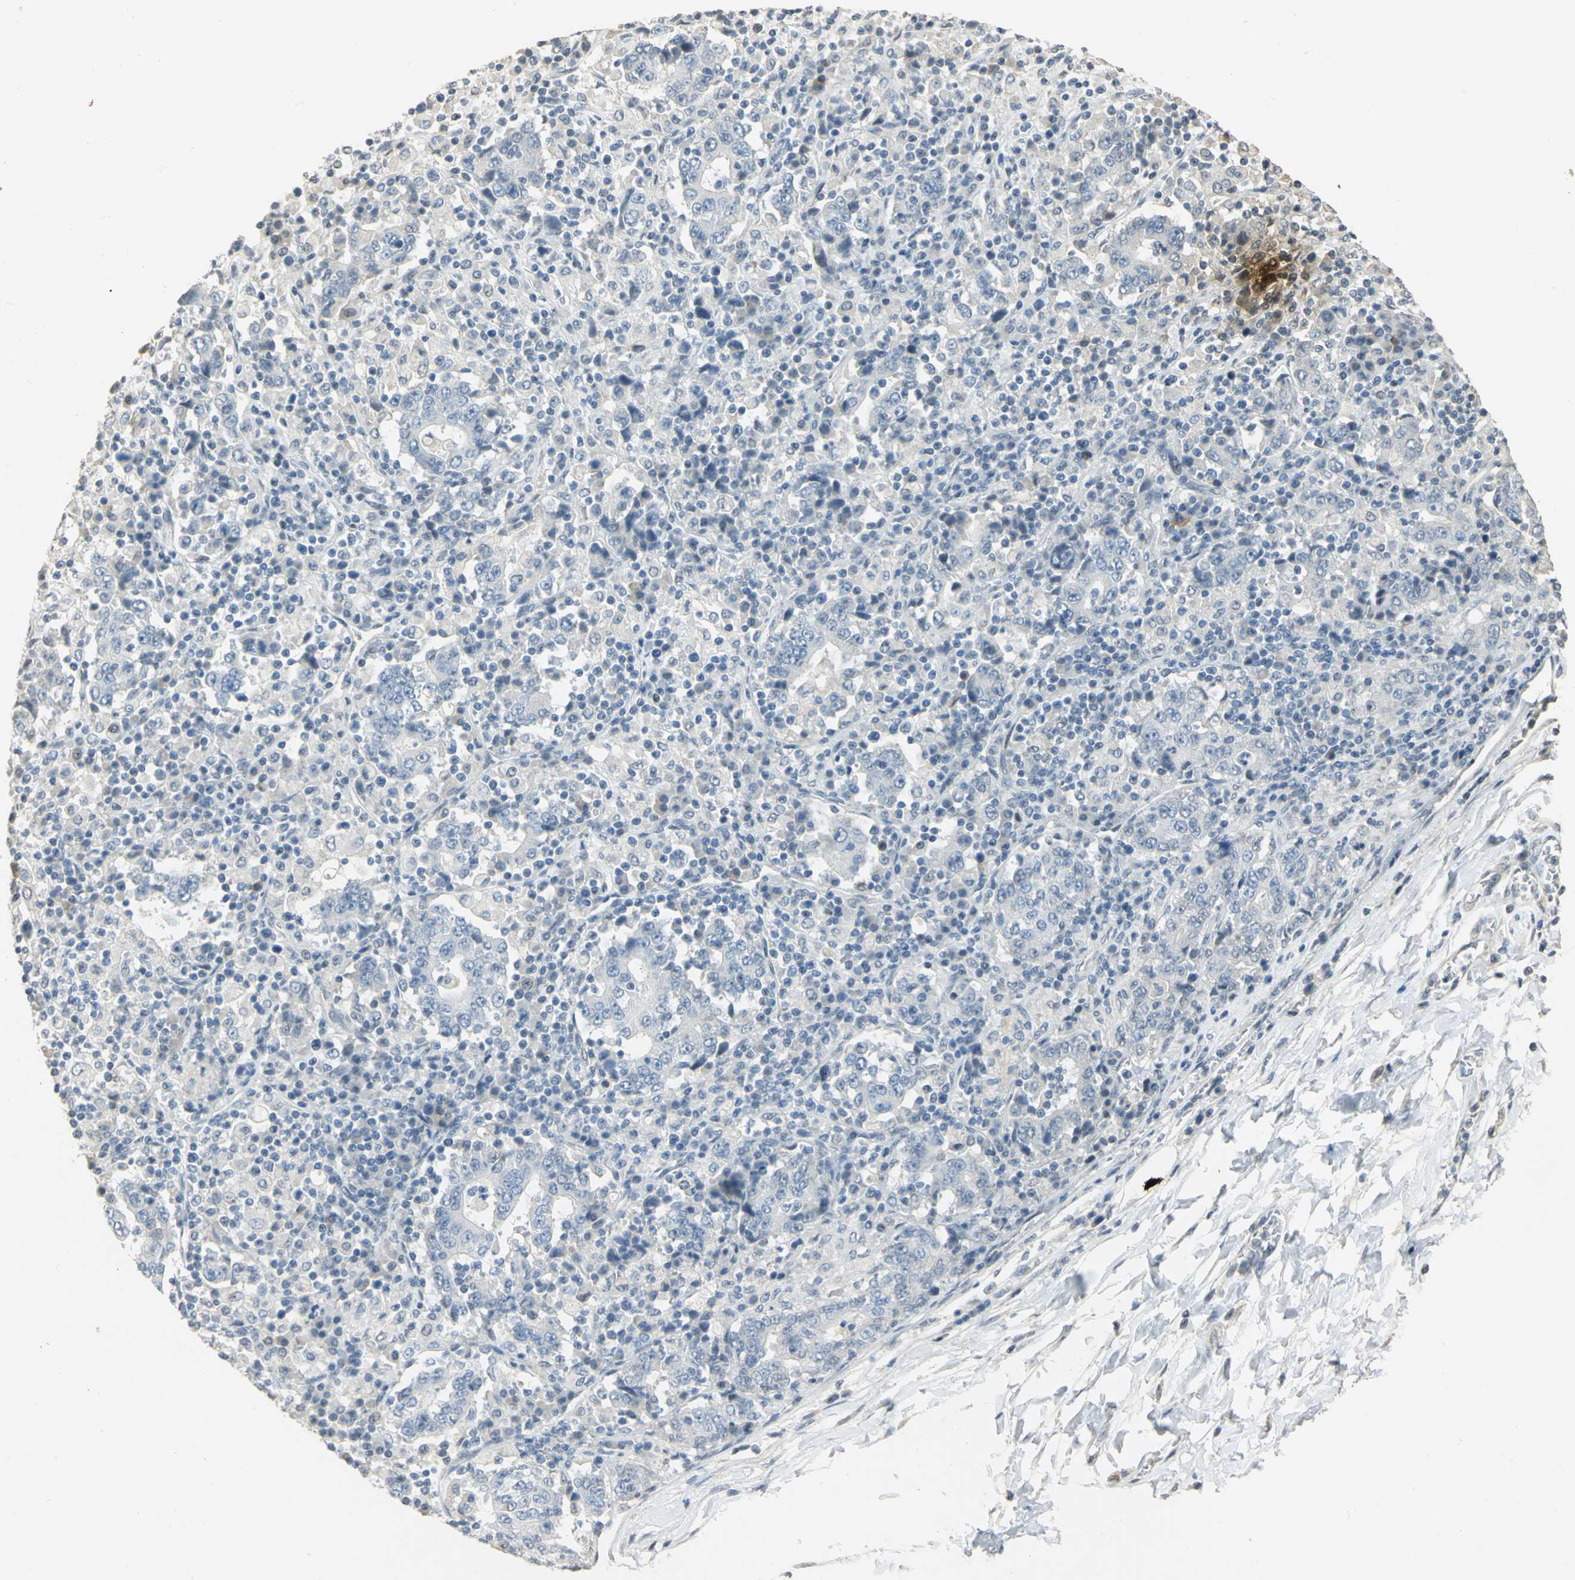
{"staining": {"intensity": "negative", "quantity": "none", "location": "none"}, "tissue": "stomach cancer", "cell_type": "Tumor cells", "image_type": "cancer", "snomed": [{"axis": "morphology", "description": "Normal tissue, NOS"}, {"axis": "morphology", "description": "Adenocarcinoma, NOS"}, {"axis": "topography", "description": "Stomach, upper"}, {"axis": "topography", "description": "Stomach"}], "caption": "The IHC photomicrograph has no significant positivity in tumor cells of stomach cancer tissue.", "gene": "DNAJB6", "patient": {"sex": "male", "age": 59}}